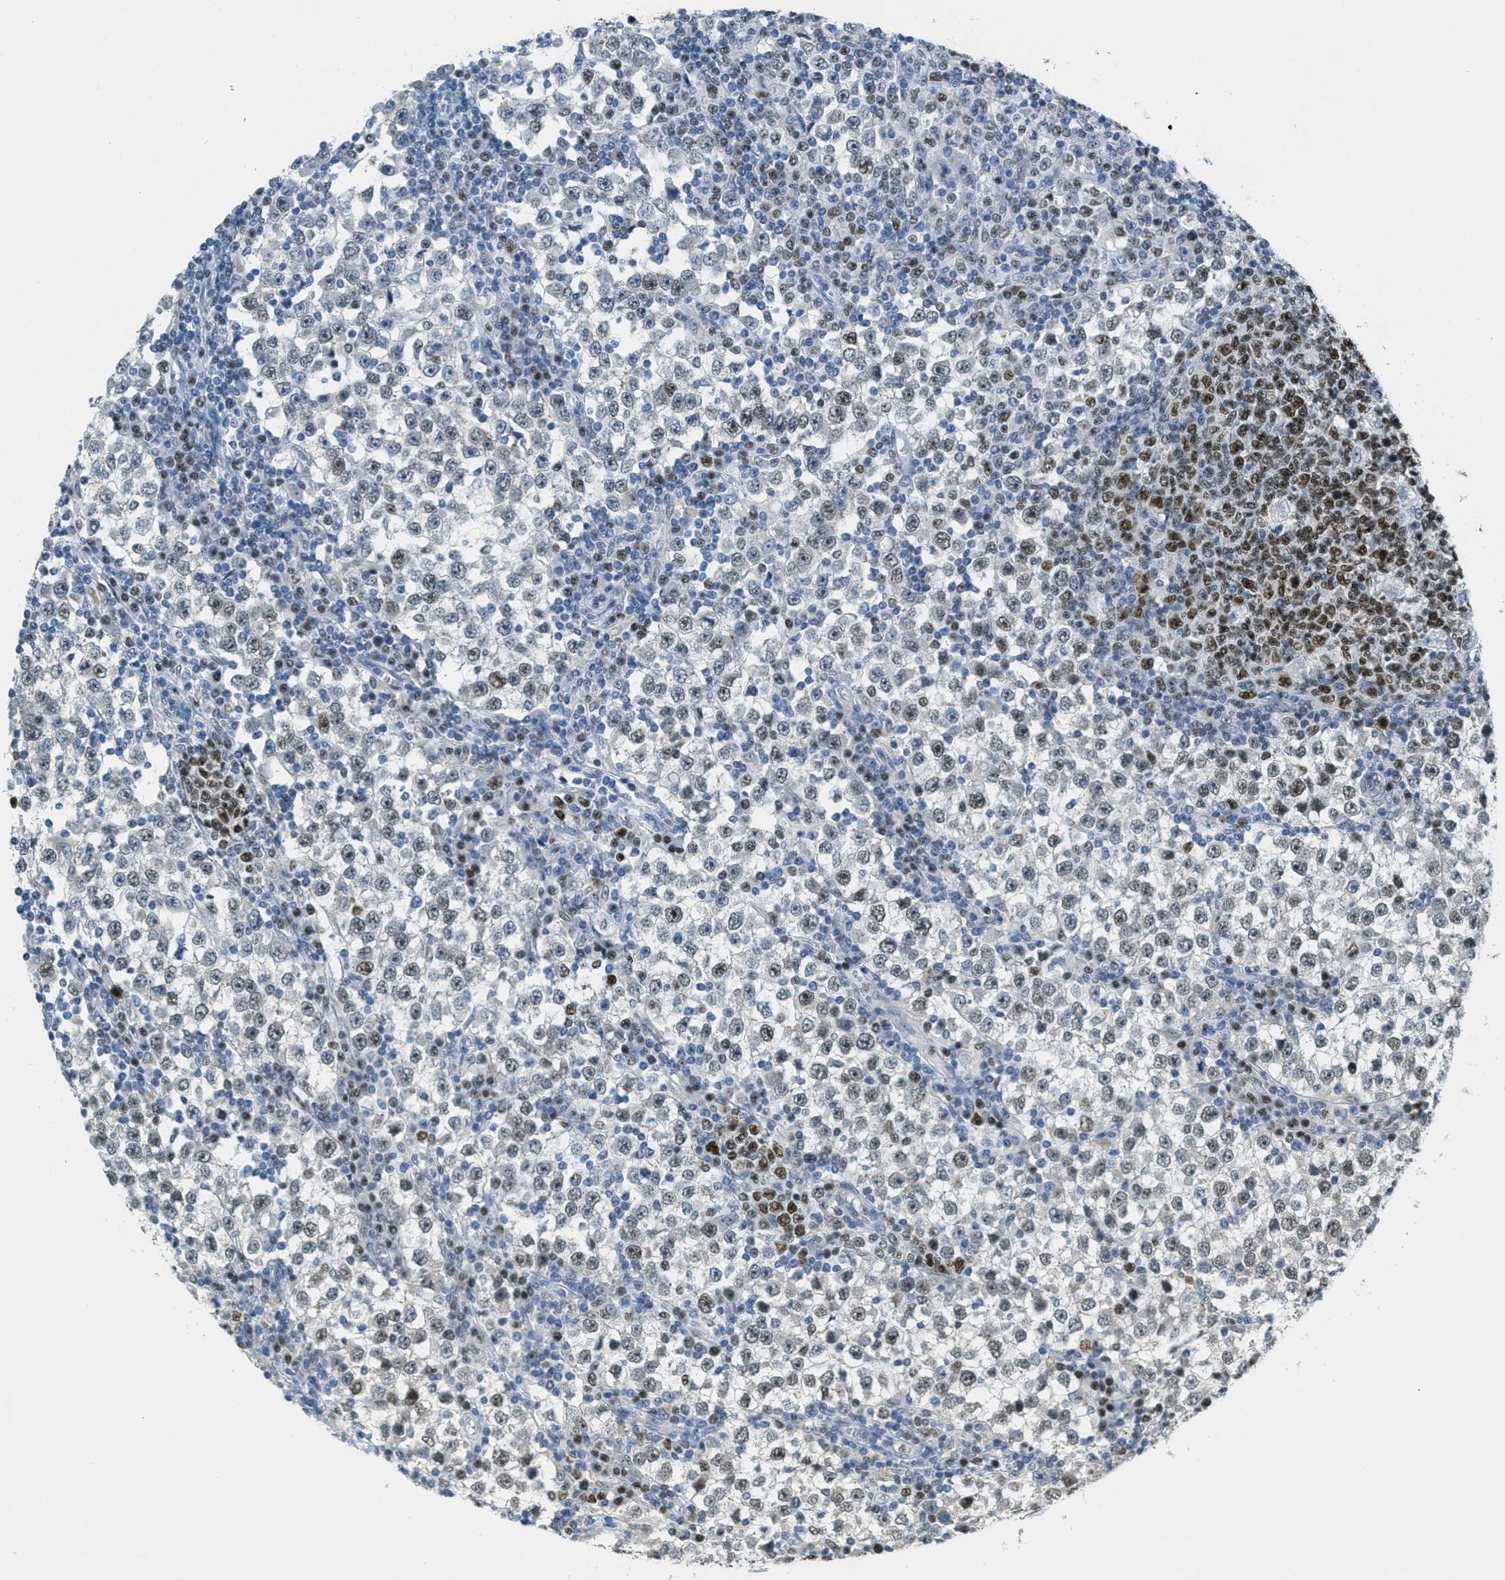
{"staining": {"intensity": "negative", "quantity": "none", "location": "none"}, "tissue": "testis cancer", "cell_type": "Tumor cells", "image_type": "cancer", "snomed": [{"axis": "morphology", "description": "Seminoma, NOS"}, {"axis": "topography", "description": "Testis"}], "caption": "Image shows no significant protein expression in tumor cells of testis seminoma.", "gene": "TCF3", "patient": {"sex": "male", "age": 65}}